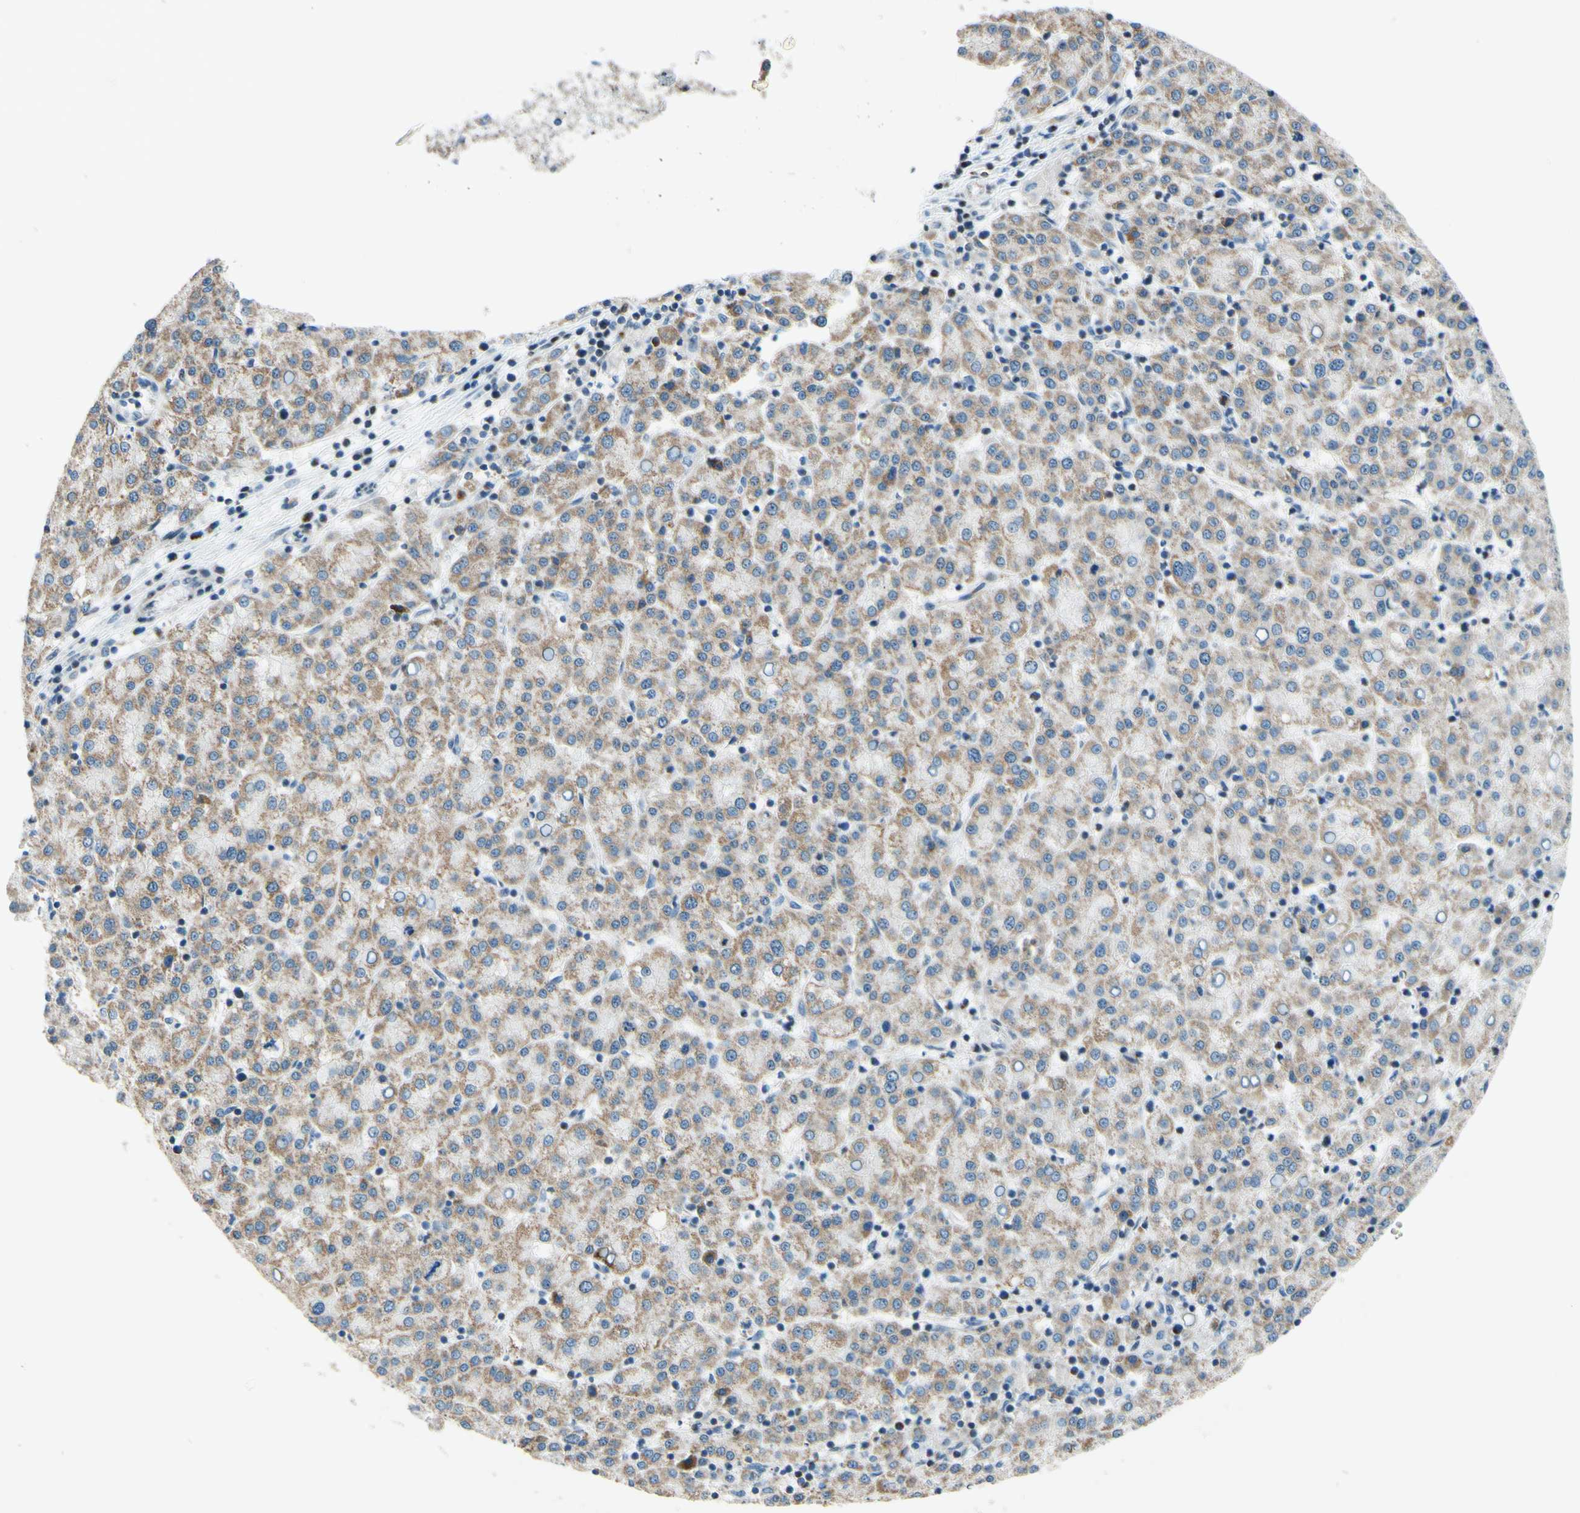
{"staining": {"intensity": "weak", "quantity": ">75%", "location": "cytoplasmic/membranous"}, "tissue": "liver cancer", "cell_type": "Tumor cells", "image_type": "cancer", "snomed": [{"axis": "morphology", "description": "Carcinoma, Hepatocellular, NOS"}, {"axis": "topography", "description": "Liver"}], "caption": "Tumor cells display weak cytoplasmic/membranous expression in approximately >75% of cells in liver cancer.", "gene": "CBX7", "patient": {"sex": "female", "age": 58}}